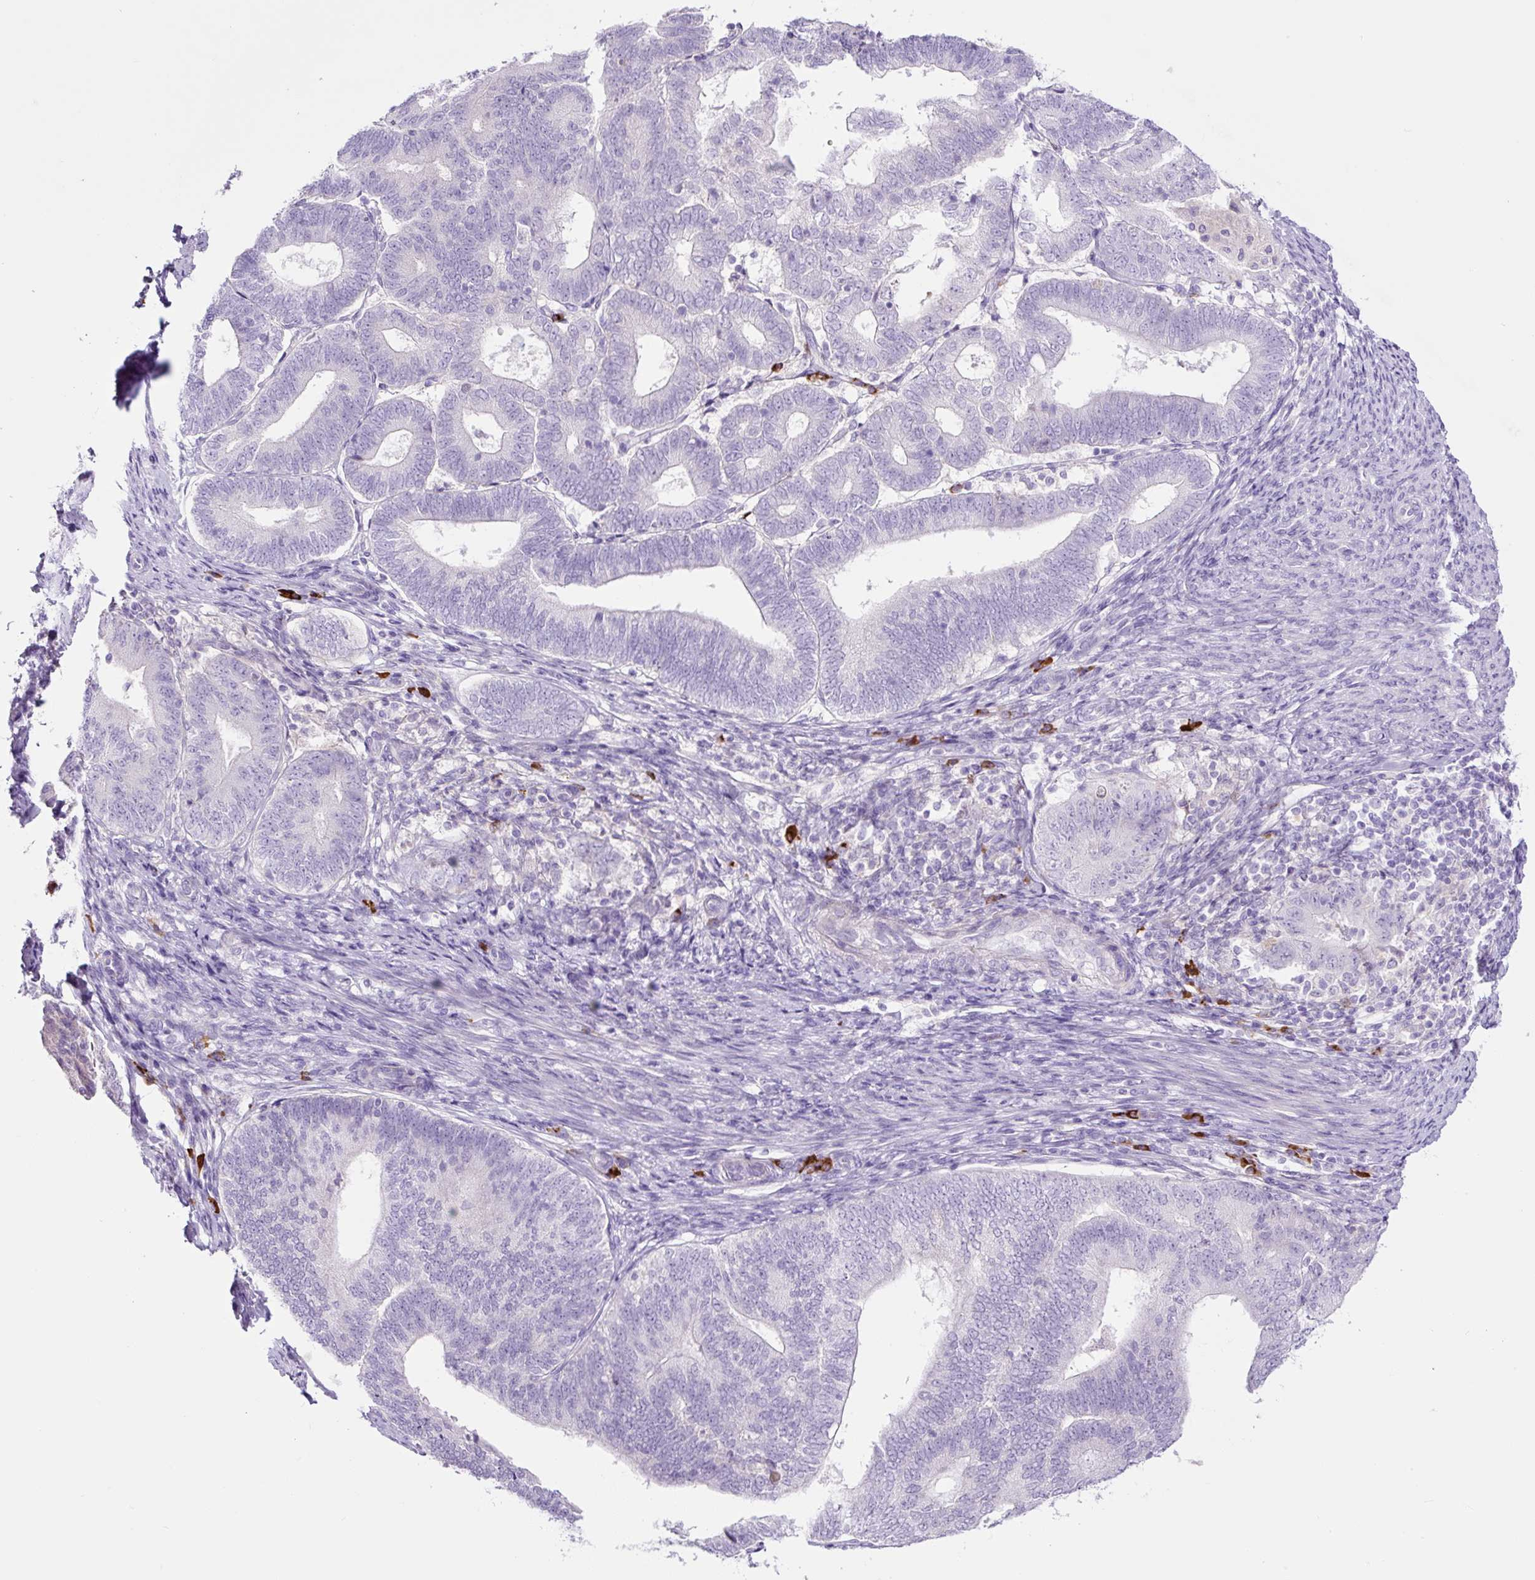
{"staining": {"intensity": "negative", "quantity": "none", "location": "none"}, "tissue": "endometrial cancer", "cell_type": "Tumor cells", "image_type": "cancer", "snomed": [{"axis": "morphology", "description": "Adenocarcinoma, NOS"}, {"axis": "topography", "description": "Endometrium"}], "caption": "Micrograph shows no protein positivity in tumor cells of endometrial adenocarcinoma tissue.", "gene": "RNF212B", "patient": {"sex": "female", "age": 70}}